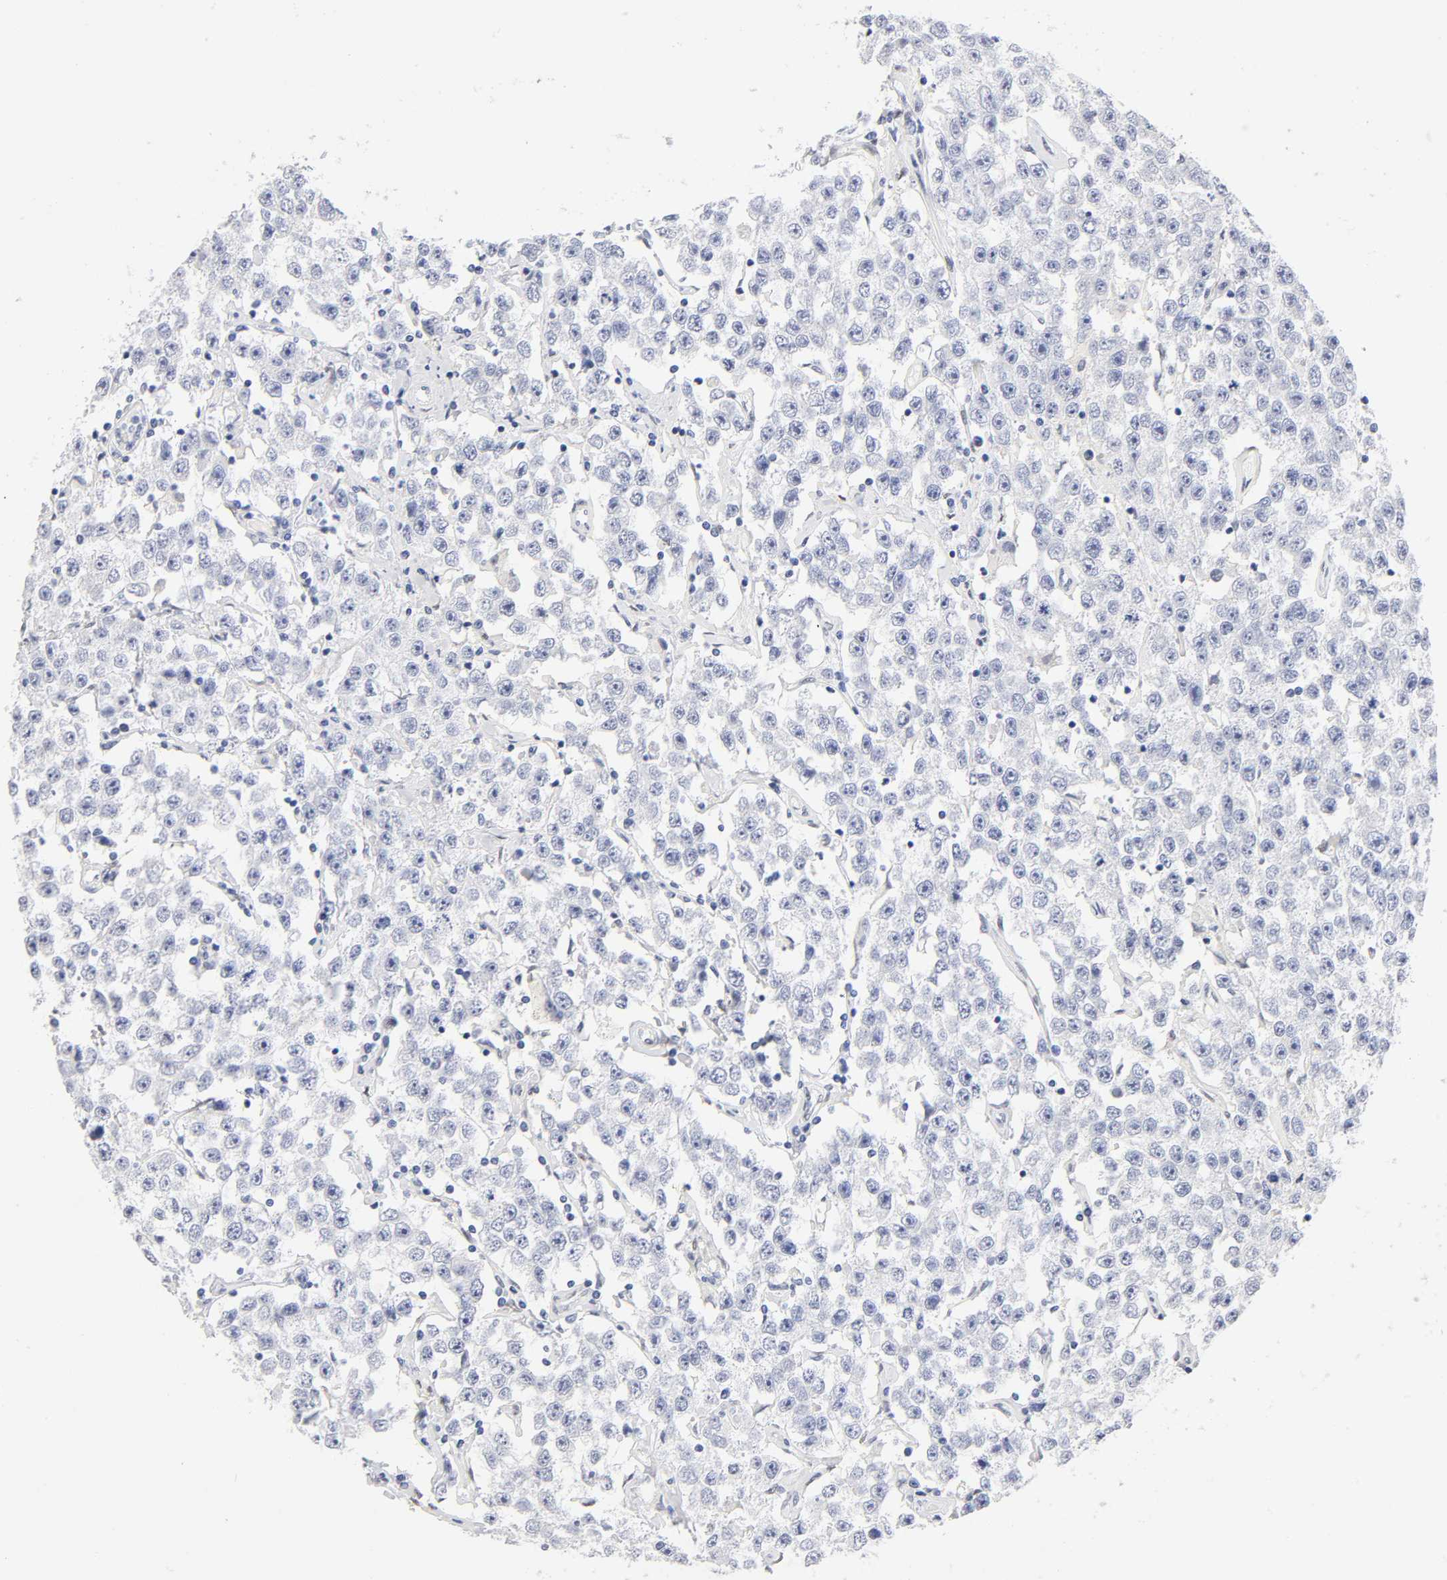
{"staining": {"intensity": "negative", "quantity": "none", "location": "none"}, "tissue": "testis cancer", "cell_type": "Tumor cells", "image_type": "cancer", "snomed": [{"axis": "morphology", "description": "Seminoma, NOS"}, {"axis": "topography", "description": "Testis"}], "caption": "Immunohistochemistry histopathology image of testis cancer (seminoma) stained for a protein (brown), which reveals no positivity in tumor cells. The staining is performed using DAB (3,3'-diaminobenzidine) brown chromogen with nuclei counter-stained in using hematoxylin.", "gene": "NFIC", "patient": {"sex": "male", "age": 52}}